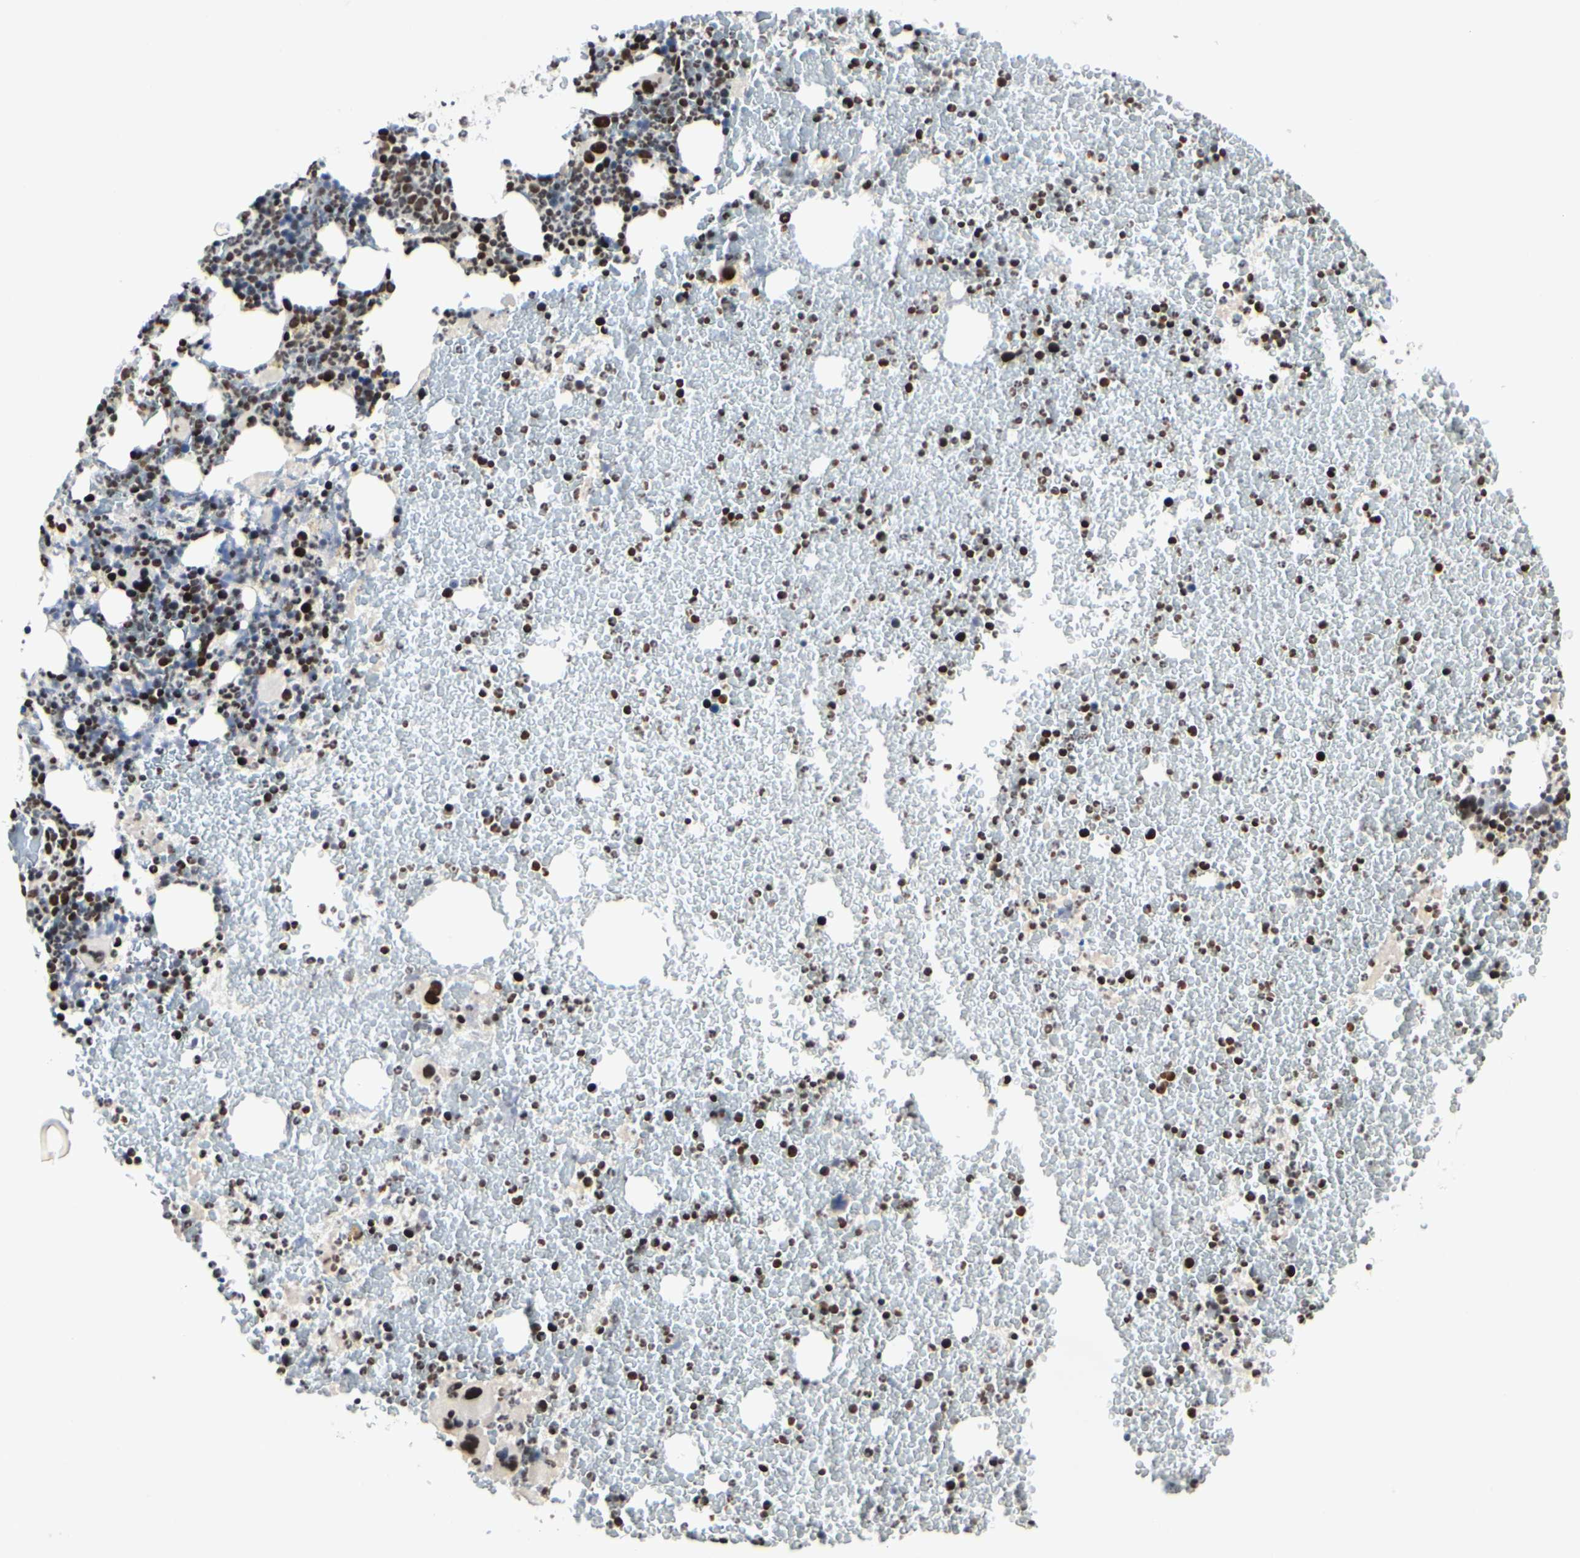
{"staining": {"intensity": "strong", "quantity": ">75%", "location": "nuclear"}, "tissue": "bone marrow", "cell_type": "Hematopoietic cells", "image_type": "normal", "snomed": [{"axis": "morphology", "description": "Normal tissue, NOS"}, {"axis": "topography", "description": "Bone marrow"}], "caption": "About >75% of hematopoietic cells in normal bone marrow exhibit strong nuclear protein positivity as visualized by brown immunohistochemical staining.", "gene": "PRMT3", "patient": {"sex": "female", "age": 52}}